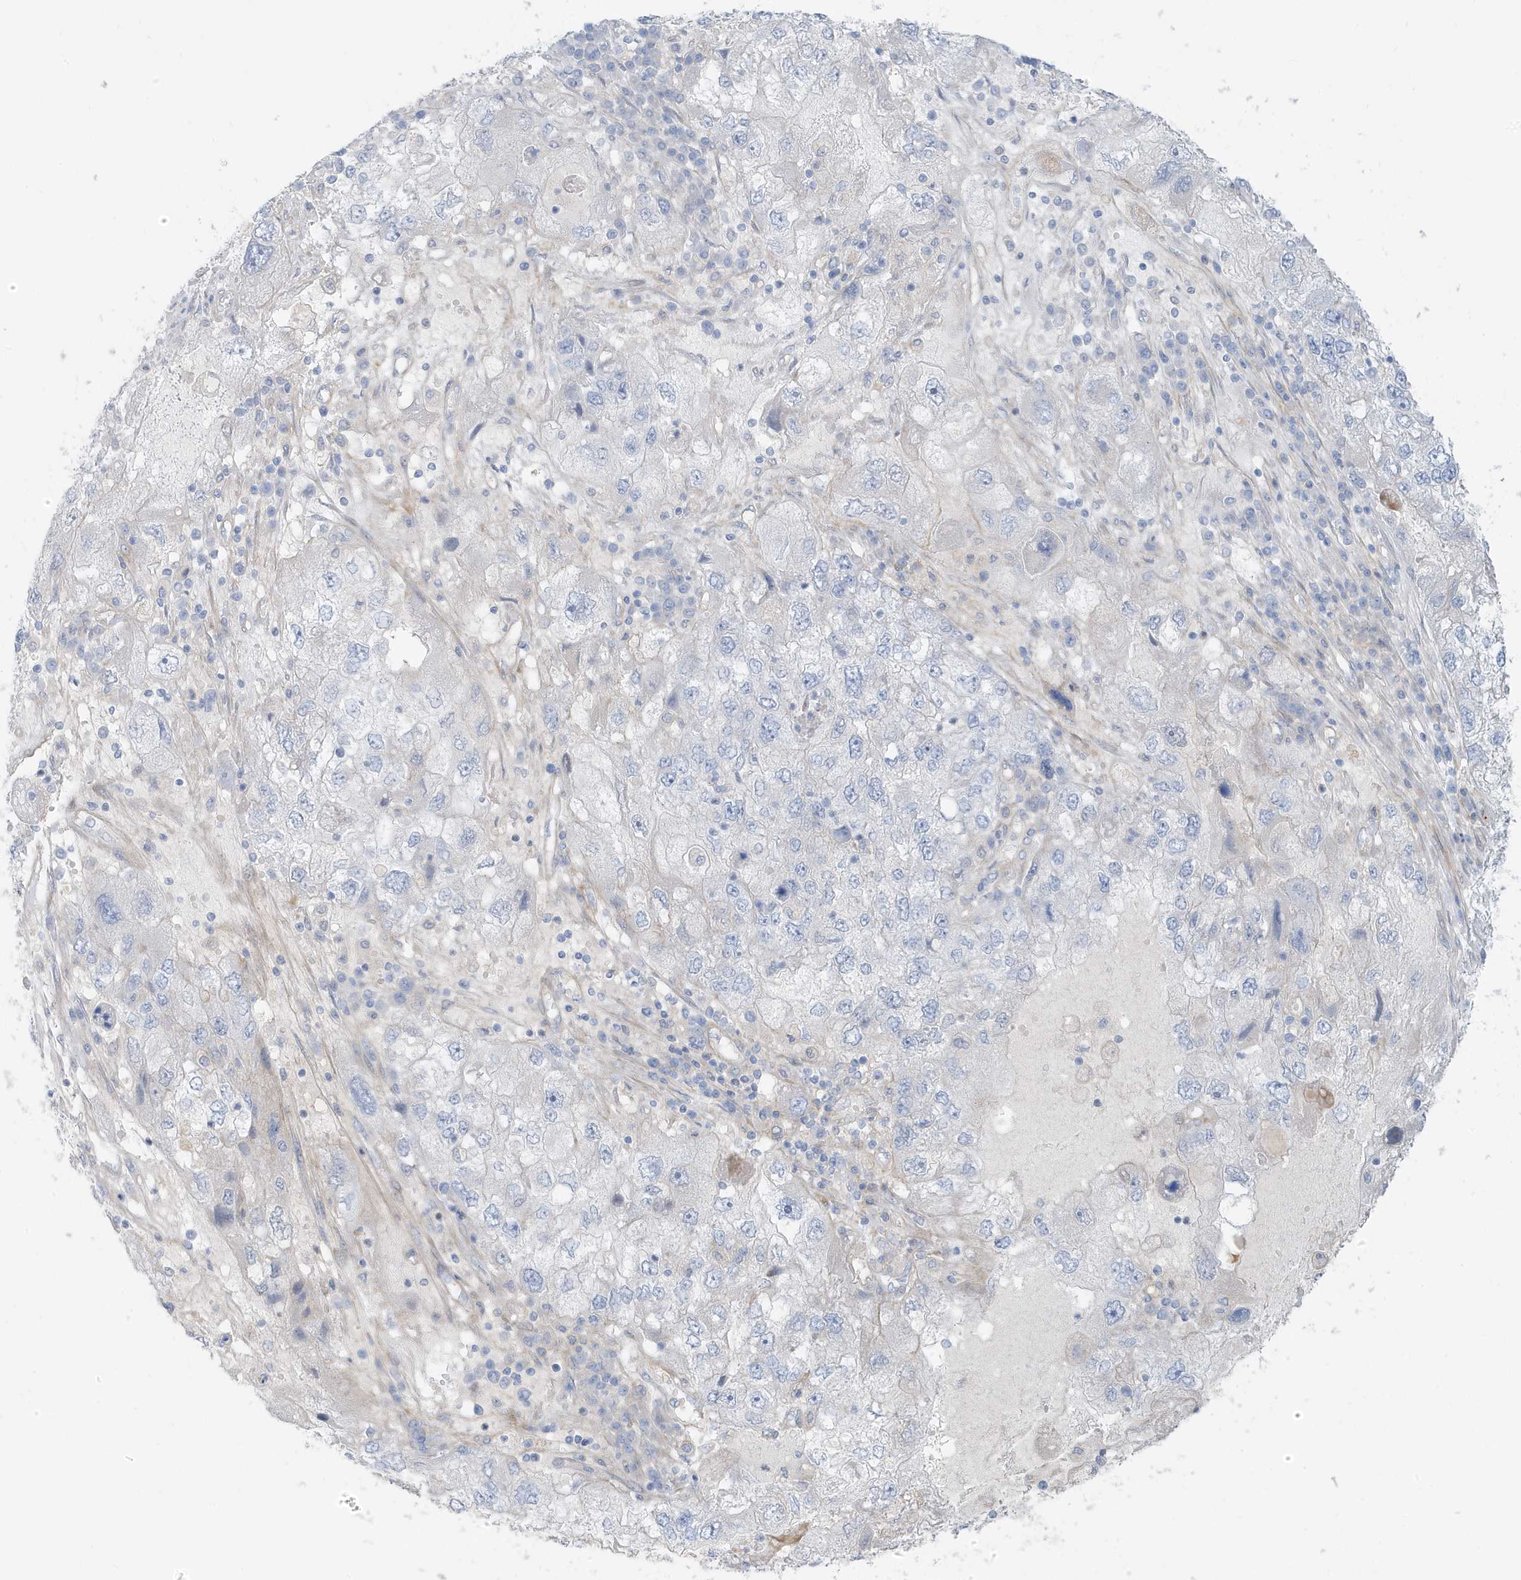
{"staining": {"intensity": "negative", "quantity": "none", "location": "none"}, "tissue": "endometrial cancer", "cell_type": "Tumor cells", "image_type": "cancer", "snomed": [{"axis": "morphology", "description": "Adenocarcinoma, NOS"}, {"axis": "topography", "description": "Endometrium"}], "caption": "The immunohistochemistry (IHC) histopathology image has no significant positivity in tumor cells of endometrial cancer tissue. The staining was performed using DAB (3,3'-diaminobenzidine) to visualize the protein expression in brown, while the nuclei were stained in blue with hematoxylin (Magnification: 20x).", "gene": "ATP13A5", "patient": {"sex": "female", "age": 49}}